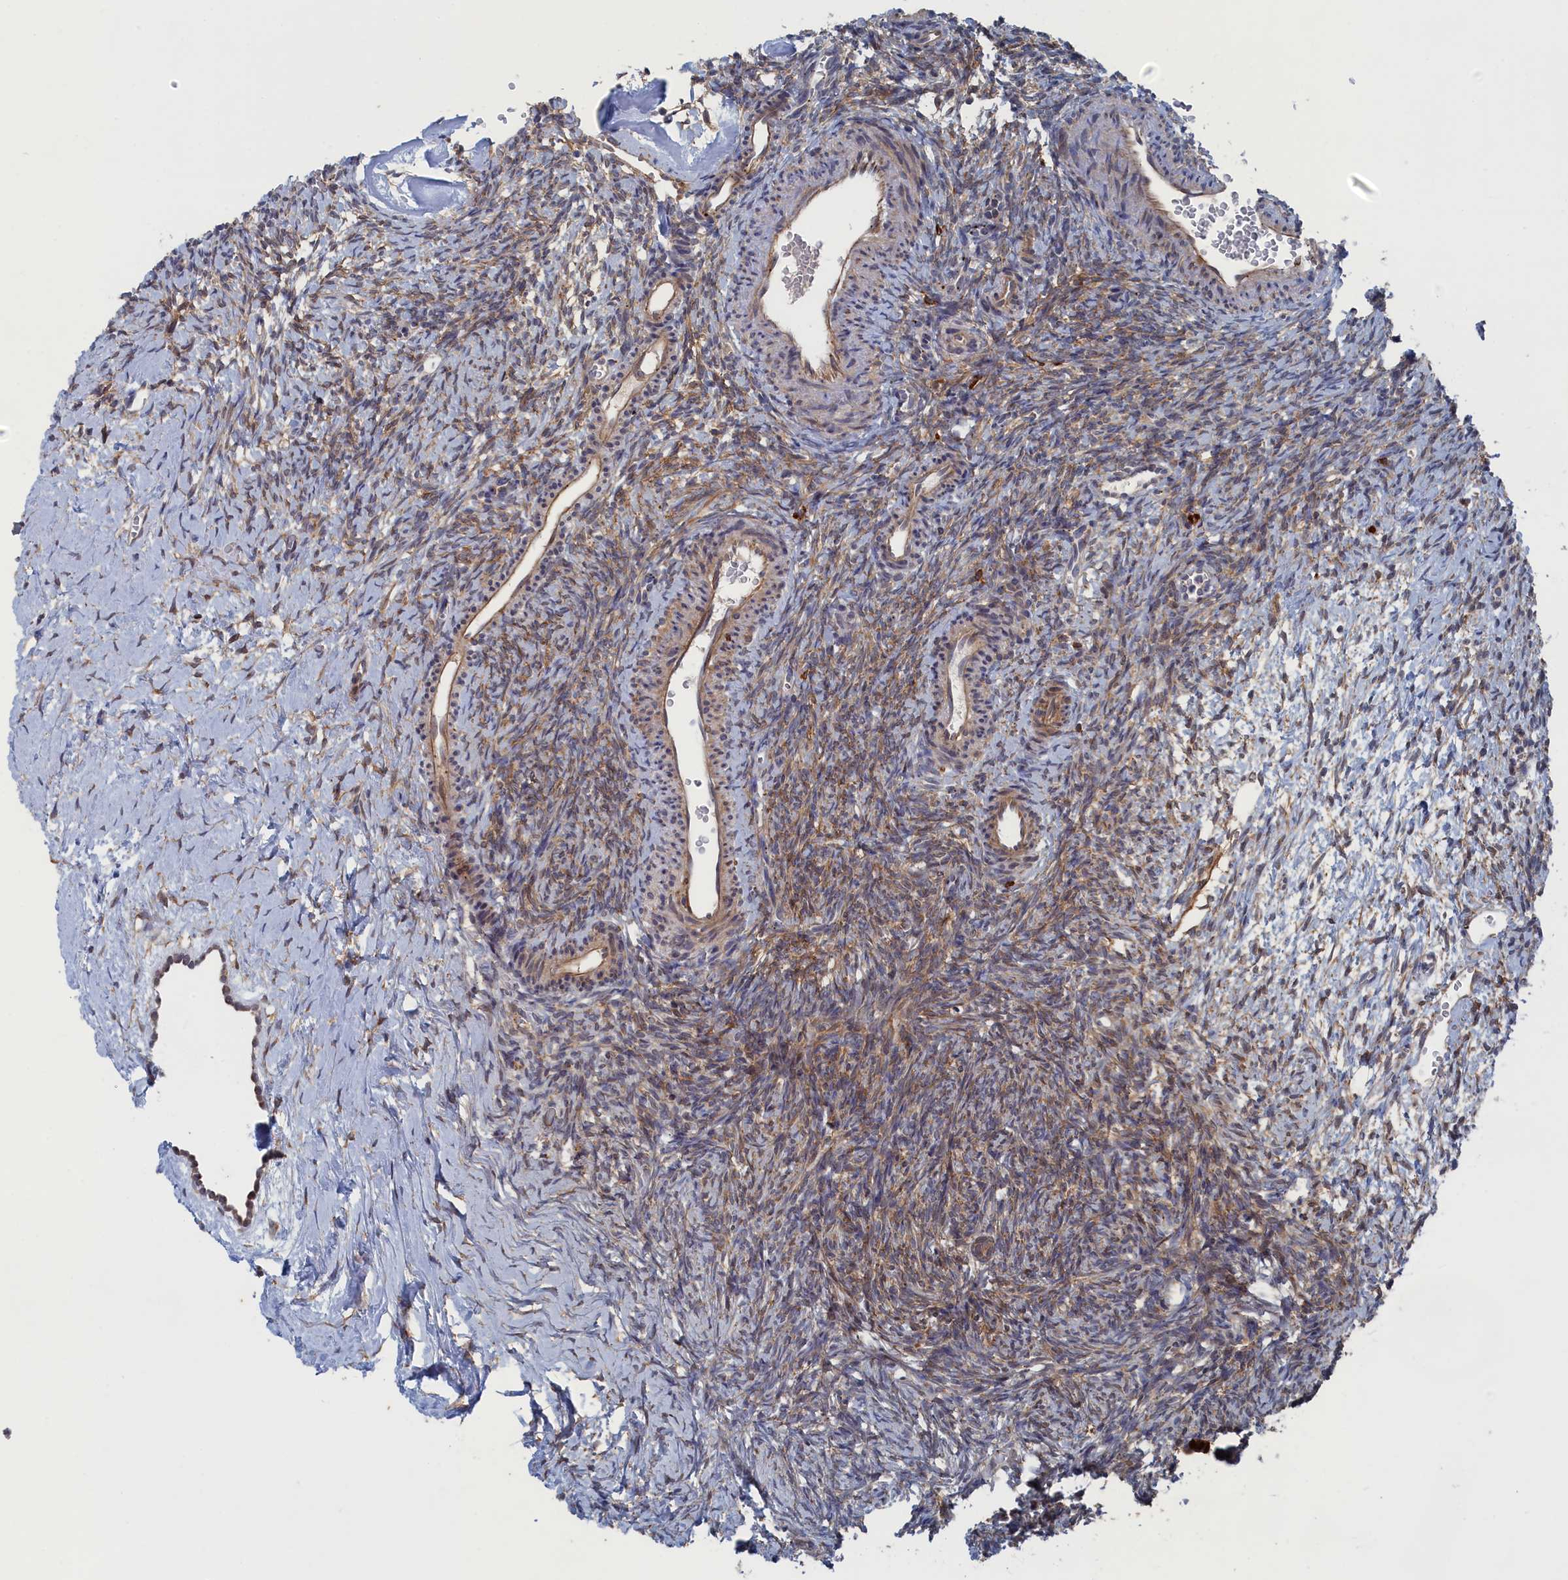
{"staining": {"intensity": "moderate", "quantity": ">75%", "location": "cytoplasmic/membranous"}, "tissue": "ovary", "cell_type": "Ovarian stroma cells", "image_type": "normal", "snomed": [{"axis": "morphology", "description": "Normal tissue, NOS"}, {"axis": "topography", "description": "Ovary"}], "caption": "Ovarian stroma cells reveal medium levels of moderate cytoplasmic/membranous staining in approximately >75% of cells in normal human ovary.", "gene": "FILIP1L", "patient": {"sex": "female", "age": 39}}